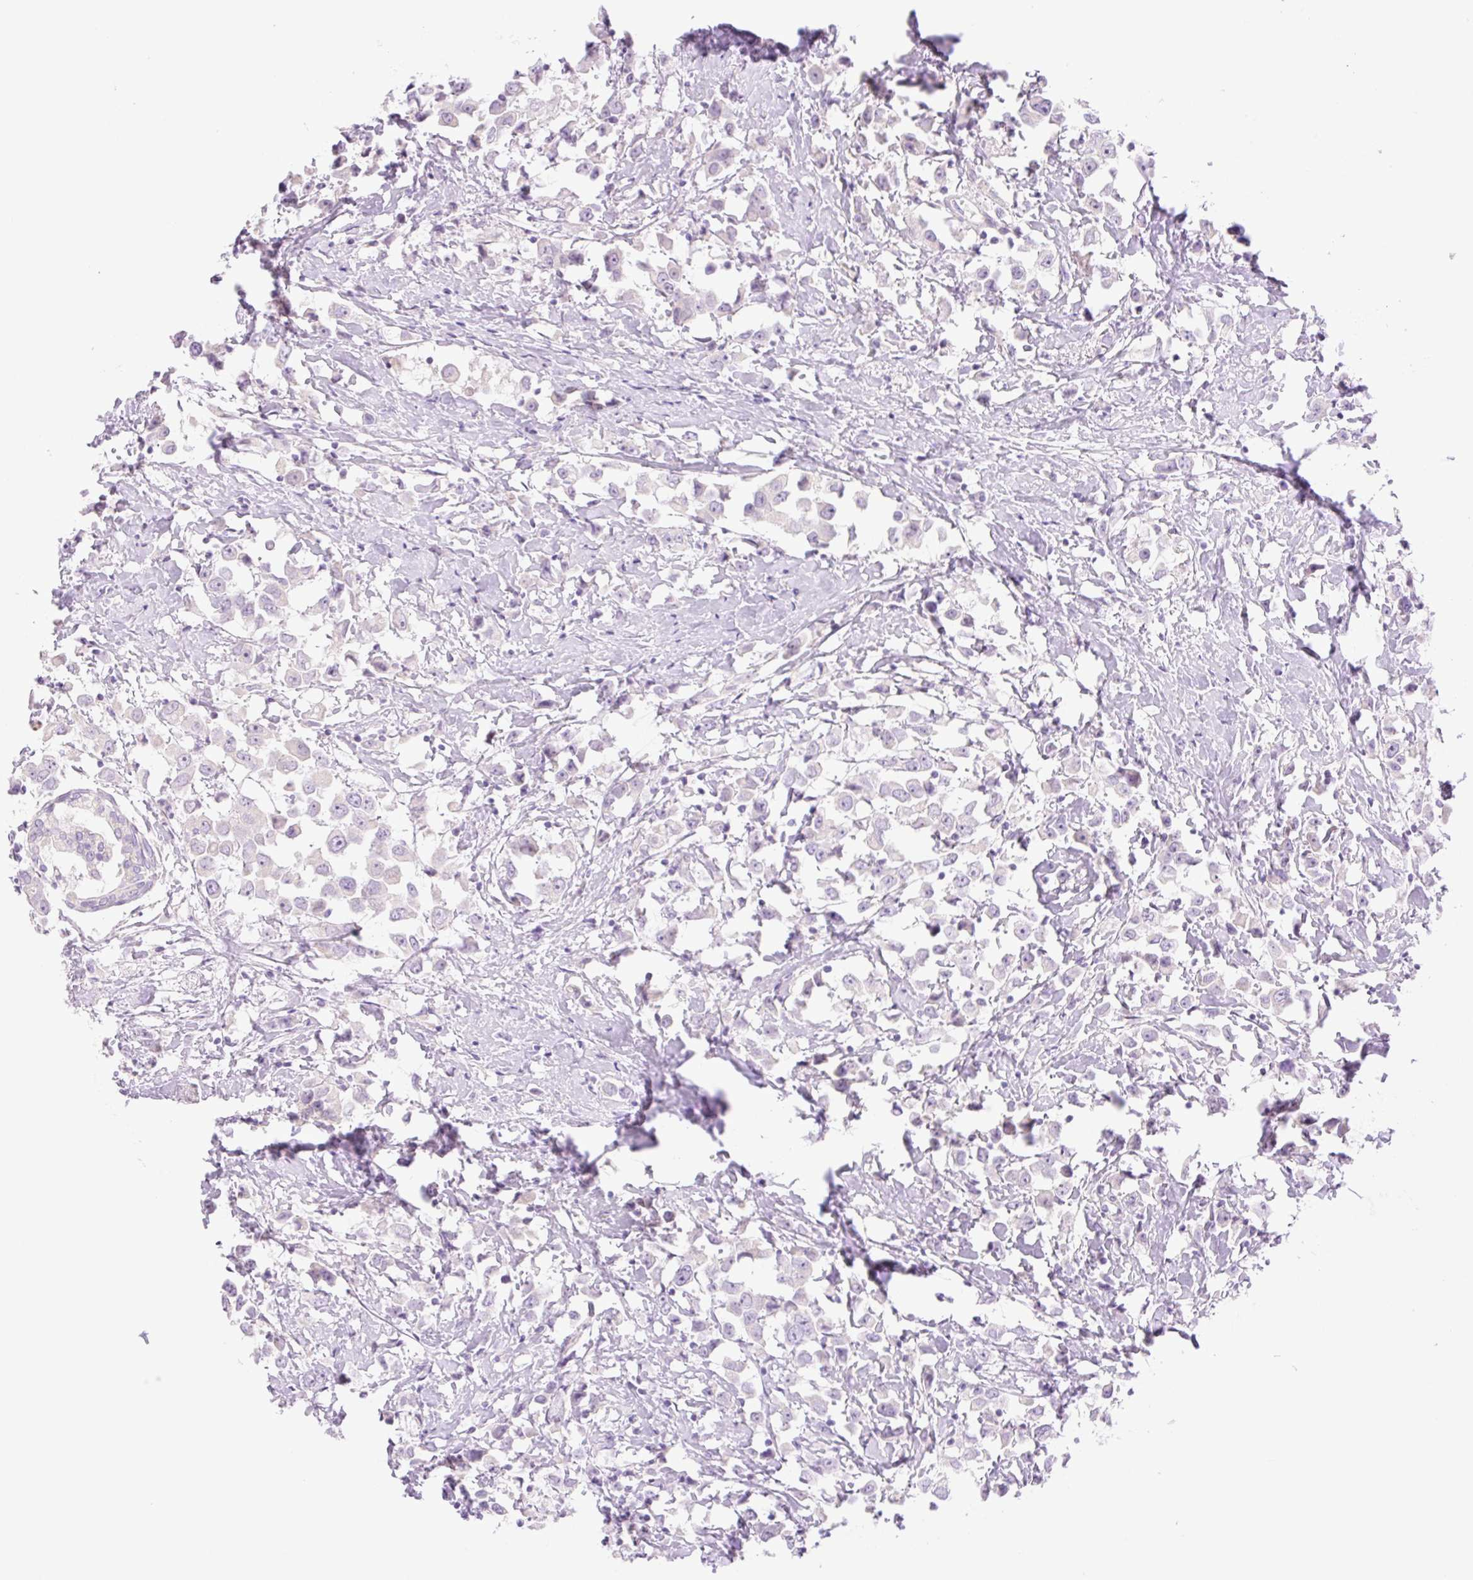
{"staining": {"intensity": "negative", "quantity": "none", "location": "none"}, "tissue": "breast cancer", "cell_type": "Tumor cells", "image_type": "cancer", "snomed": [{"axis": "morphology", "description": "Duct carcinoma"}, {"axis": "topography", "description": "Breast"}], "caption": "Breast cancer was stained to show a protein in brown. There is no significant expression in tumor cells.", "gene": "TBX15", "patient": {"sex": "female", "age": 61}}